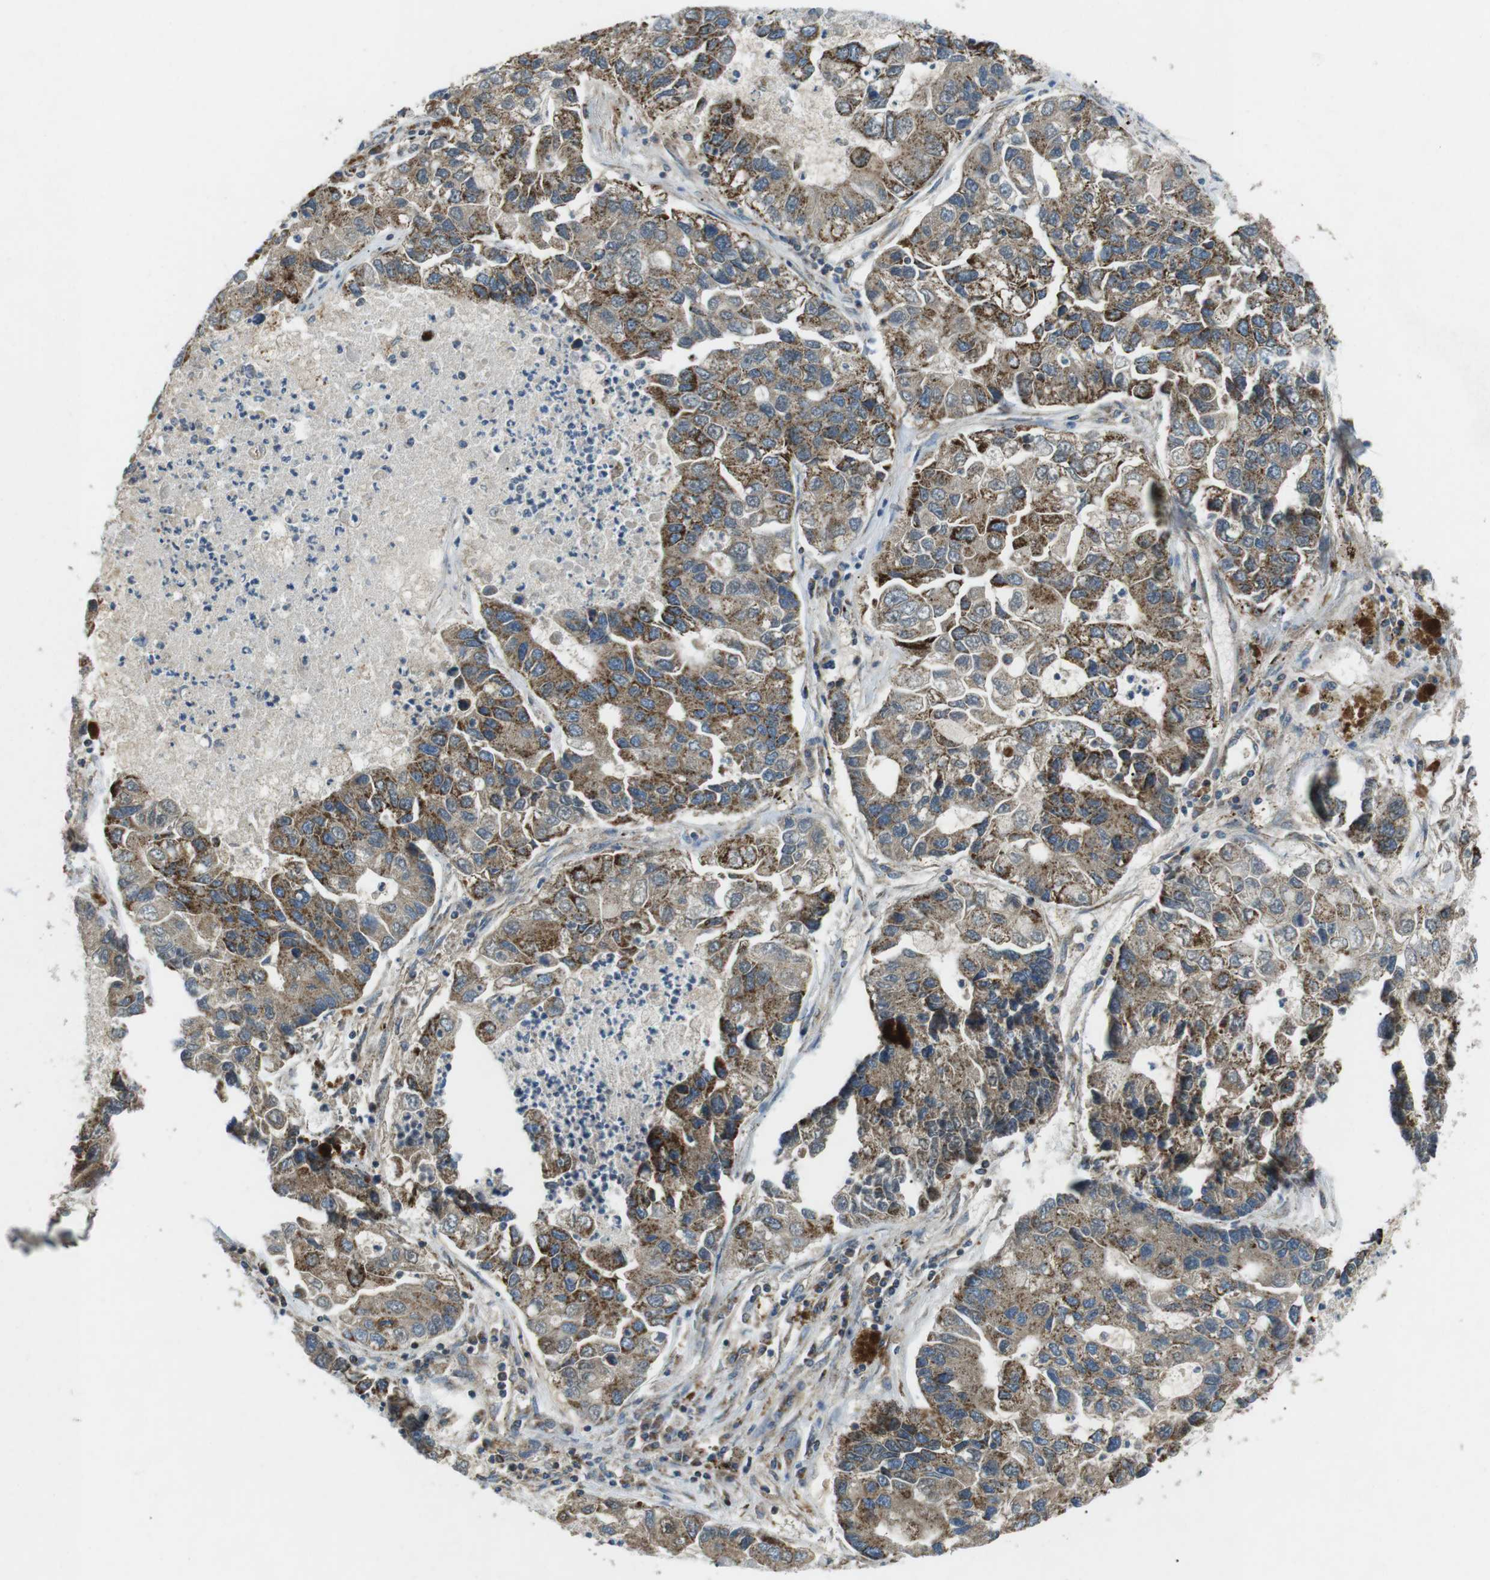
{"staining": {"intensity": "moderate", "quantity": ">75%", "location": "cytoplasmic/membranous"}, "tissue": "lung cancer", "cell_type": "Tumor cells", "image_type": "cancer", "snomed": [{"axis": "morphology", "description": "Adenocarcinoma, NOS"}, {"axis": "topography", "description": "Lung"}], "caption": "Lung cancer stained with DAB (3,3'-diaminobenzidine) immunohistochemistry (IHC) displays medium levels of moderate cytoplasmic/membranous positivity in approximately >75% of tumor cells. The protein is shown in brown color, while the nuclei are stained blue.", "gene": "BACE1", "patient": {"sex": "female", "age": 51}}